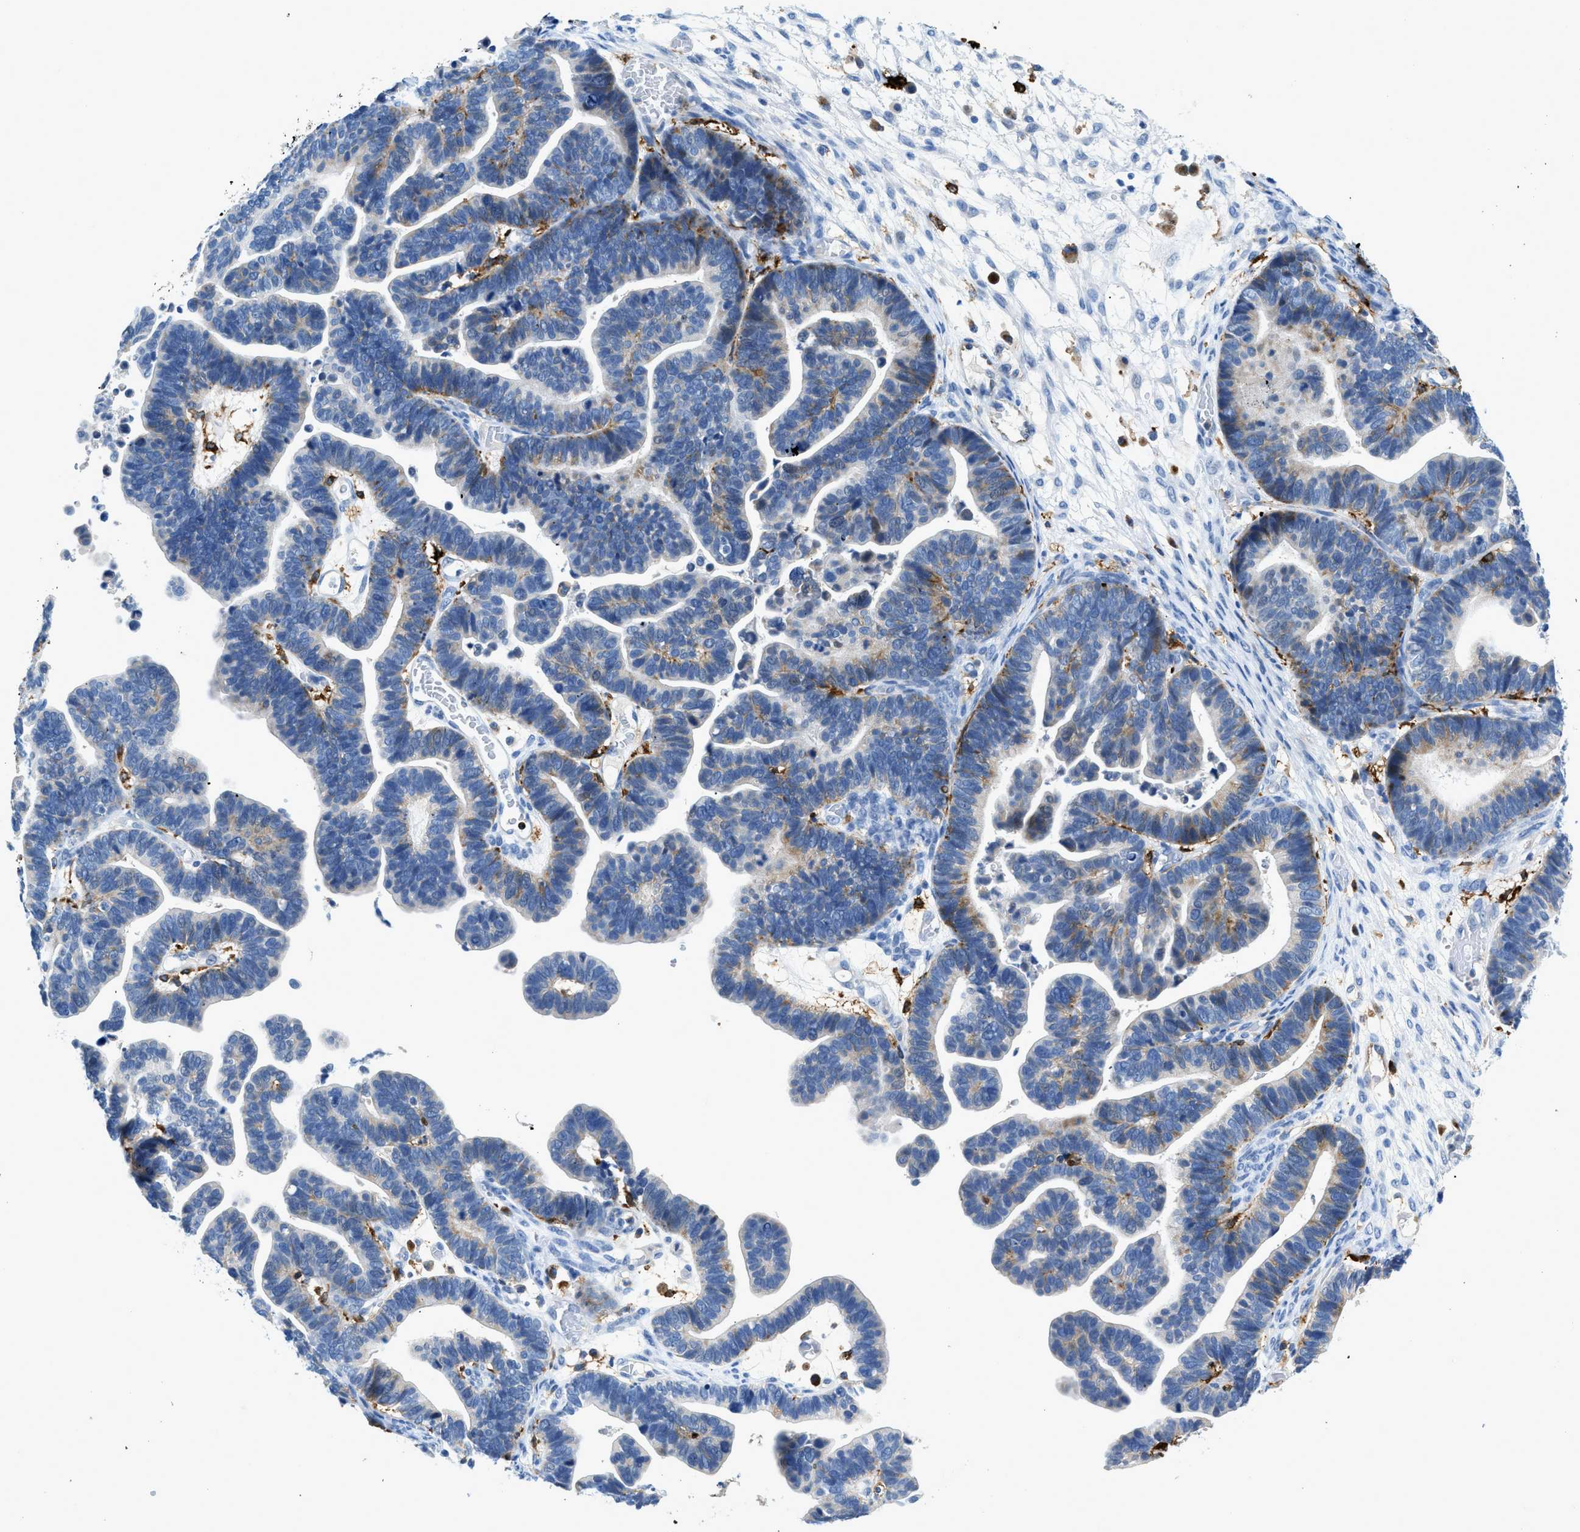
{"staining": {"intensity": "weak", "quantity": "25%-75%", "location": "cytoplasmic/membranous"}, "tissue": "ovarian cancer", "cell_type": "Tumor cells", "image_type": "cancer", "snomed": [{"axis": "morphology", "description": "Cystadenocarcinoma, serous, NOS"}, {"axis": "topography", "description": "Ovary"}], "caption": "Tumor cells reveal weak cytoplasmic/membranous expression in about 25%-75% of cells in ovarian cancer (serous cystadenocarcinoma).", "gene": "CD226", "patient": {"sex": "female", "age": 56}}